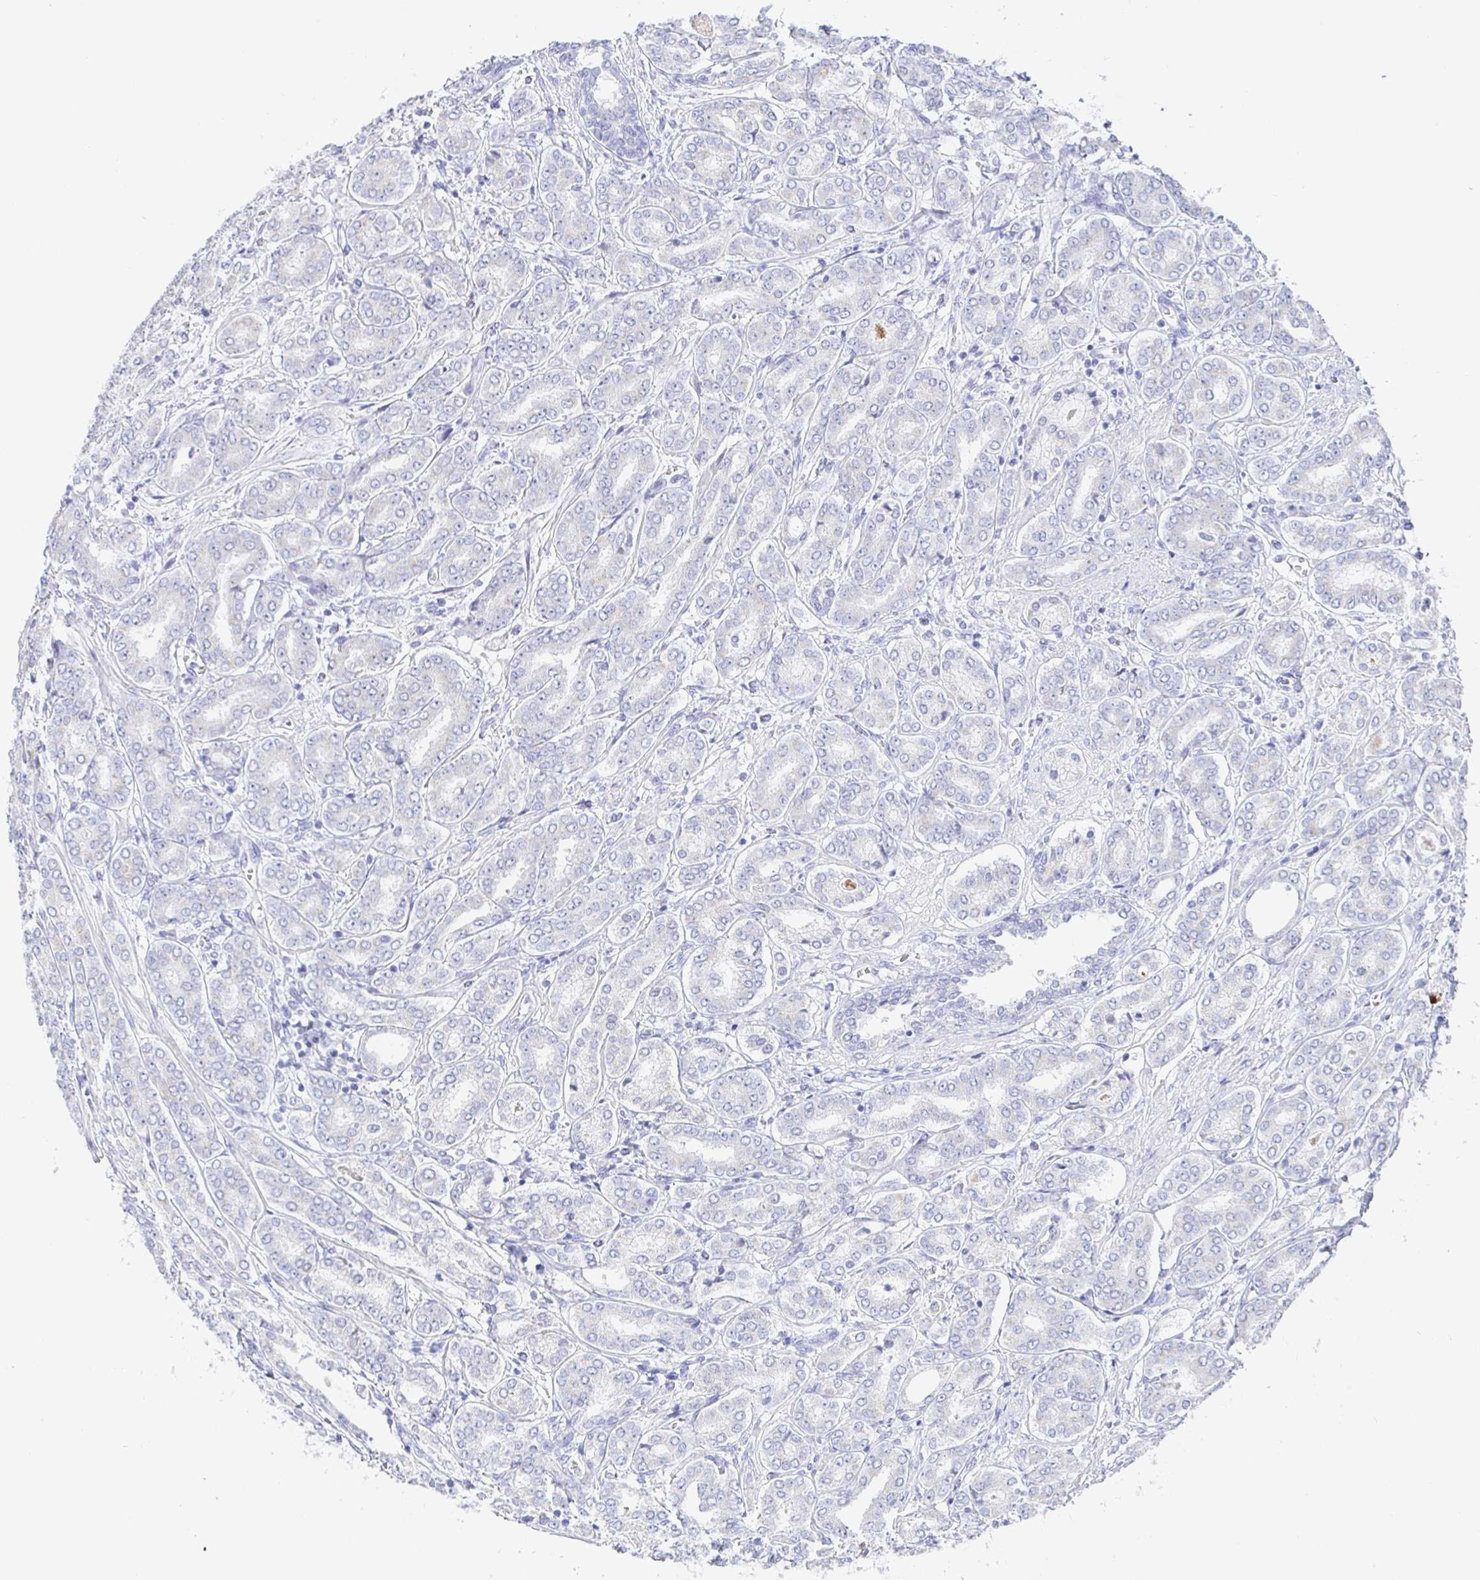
{"staining": {"intensity": "negative", "quantity": "none", "location": "none"}, "tissue": "prostate cancer", "cell_type": "Tumor cells", "image_type": "cancer", "snomed": [{"axis": "morphology", "description": "Adenocarcinoma, High grade"}, {"axis": "topography", "description": "Prostate"}], "caption": "Prostate cancer (high-grade adenocarcinoma) stained for a protein using IHC reveals no positivity tumor cells.", "gene": "SIAH3", "patient": {"sex": "male", "age": 72}}